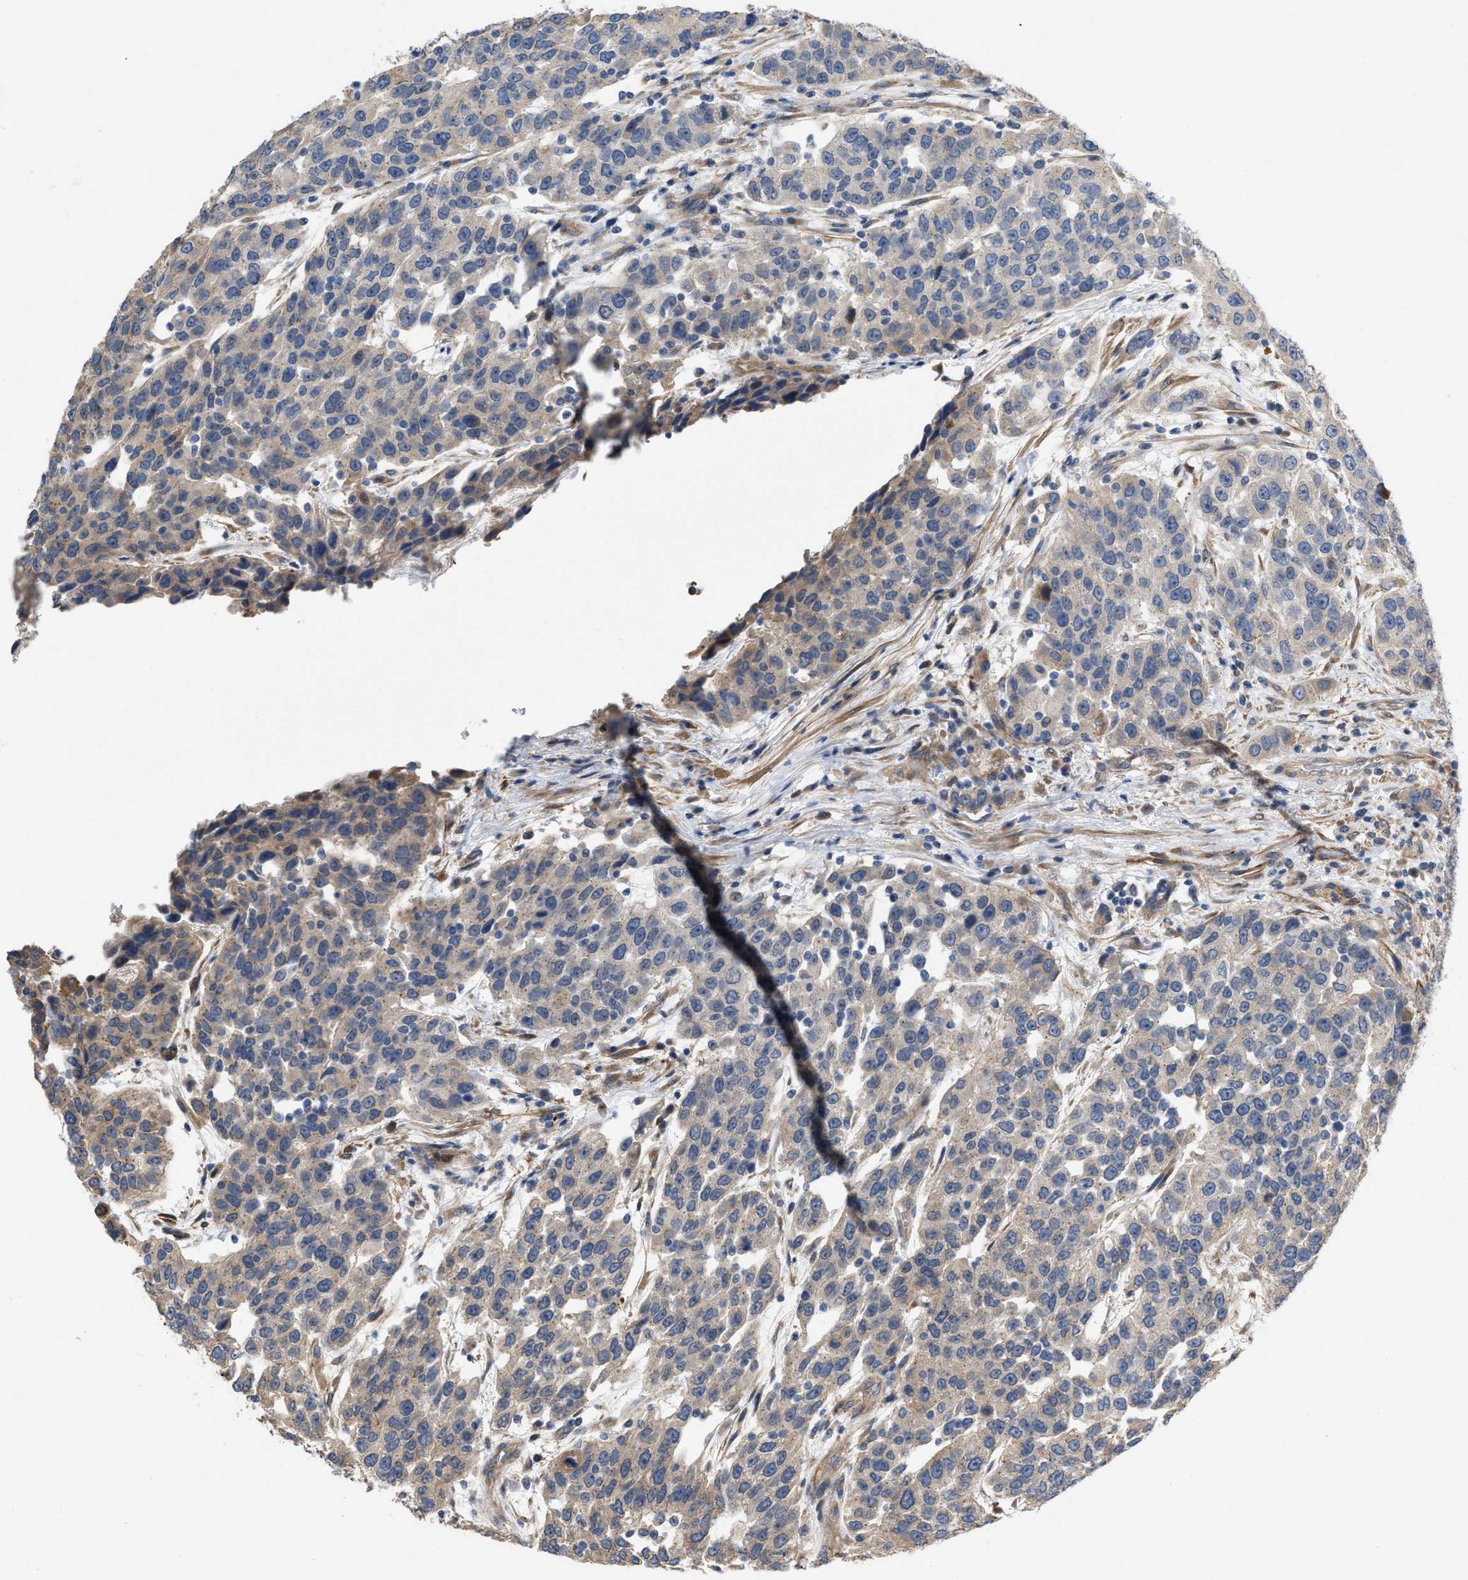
{"staining": {"intensity": "negative", "quantity": "none", "location": "none"}, "tissue": "urothelial cancer", "cell_type": "Tumor cells", "image_type": "cancer", "snomed": [{"axis": "morphology", "description": "Urothelial carcinoma, High grade"}, {"axis": "topography", "description": "Urinary bladder"}], "caption": "DAB immunohistochemical staining of urothelial cancer displays no significant positivity in tumor cells.", "gene": "SLC4A11", "patient": {"sex": "female", "age": 80}}